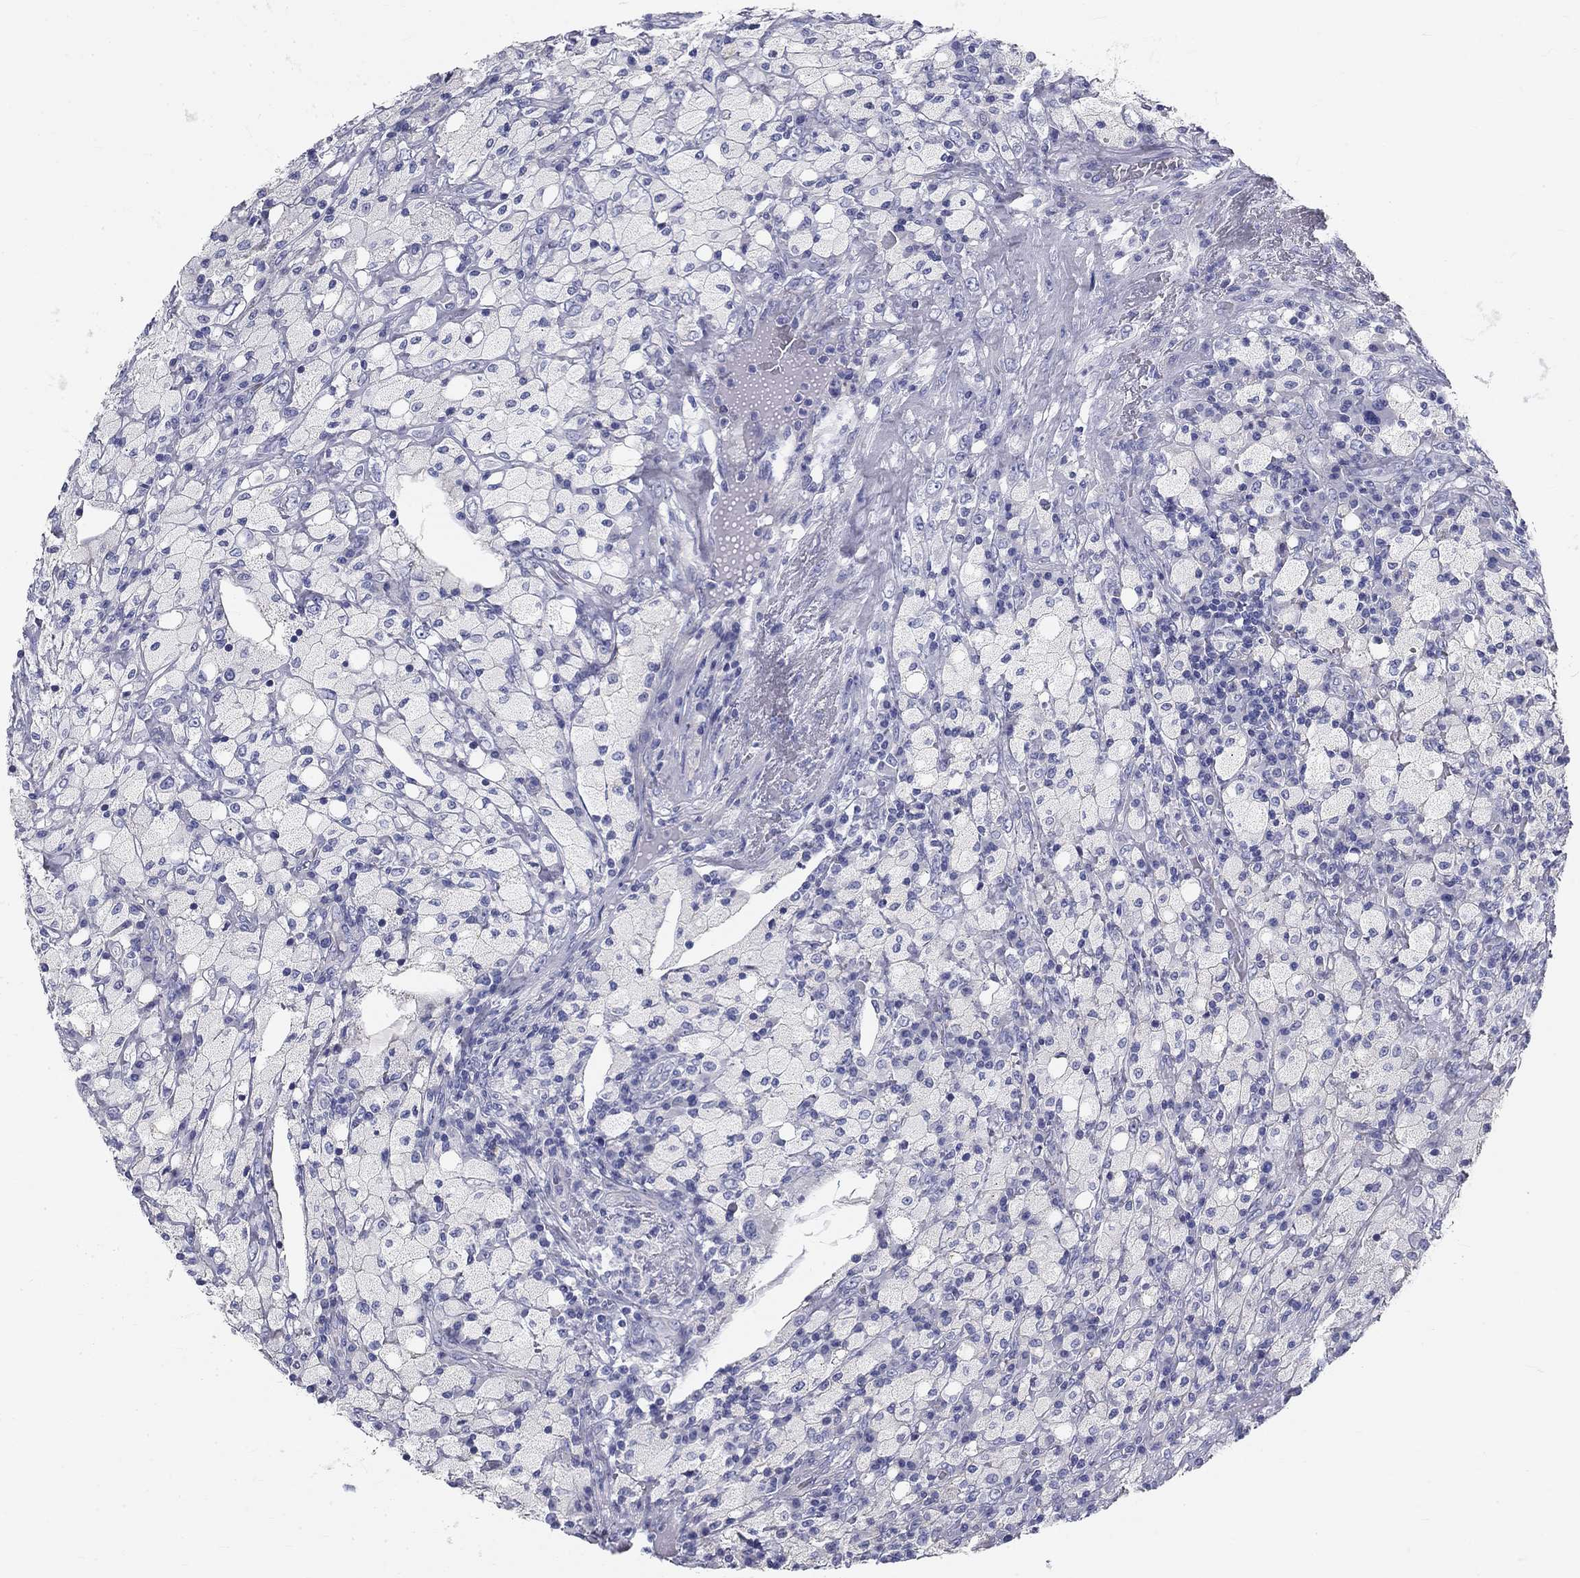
{"staining": {"intensity": "negative", "quantity": "none", "location": "none"}, "tissue": "testis cancer", "cell_type": "Tumor cells", "image_type": "cancer", "snomed": [{"axis": "morphology", "description": "Necrosis, NOS"}, {"axis": "morphology", "description": "Carcinoma, Embryonal, NOS"}, {"axis": "topography", "description": "Testis"}], "caption": "An IHC photomicrograph of embryonal carcinoma (testis) is shown. There is no staining in tumor cells of embryonal carcinoma (testis). (Stains: DAB (3,3'-diaminobenzidine) immunohistochemistry (IHC) with hematoxylin counter stain, Microscopy: brightfield microscopy at high magnification).", "gene": "GALNTL5", "patient": {"sex": "male", "age": 19}}